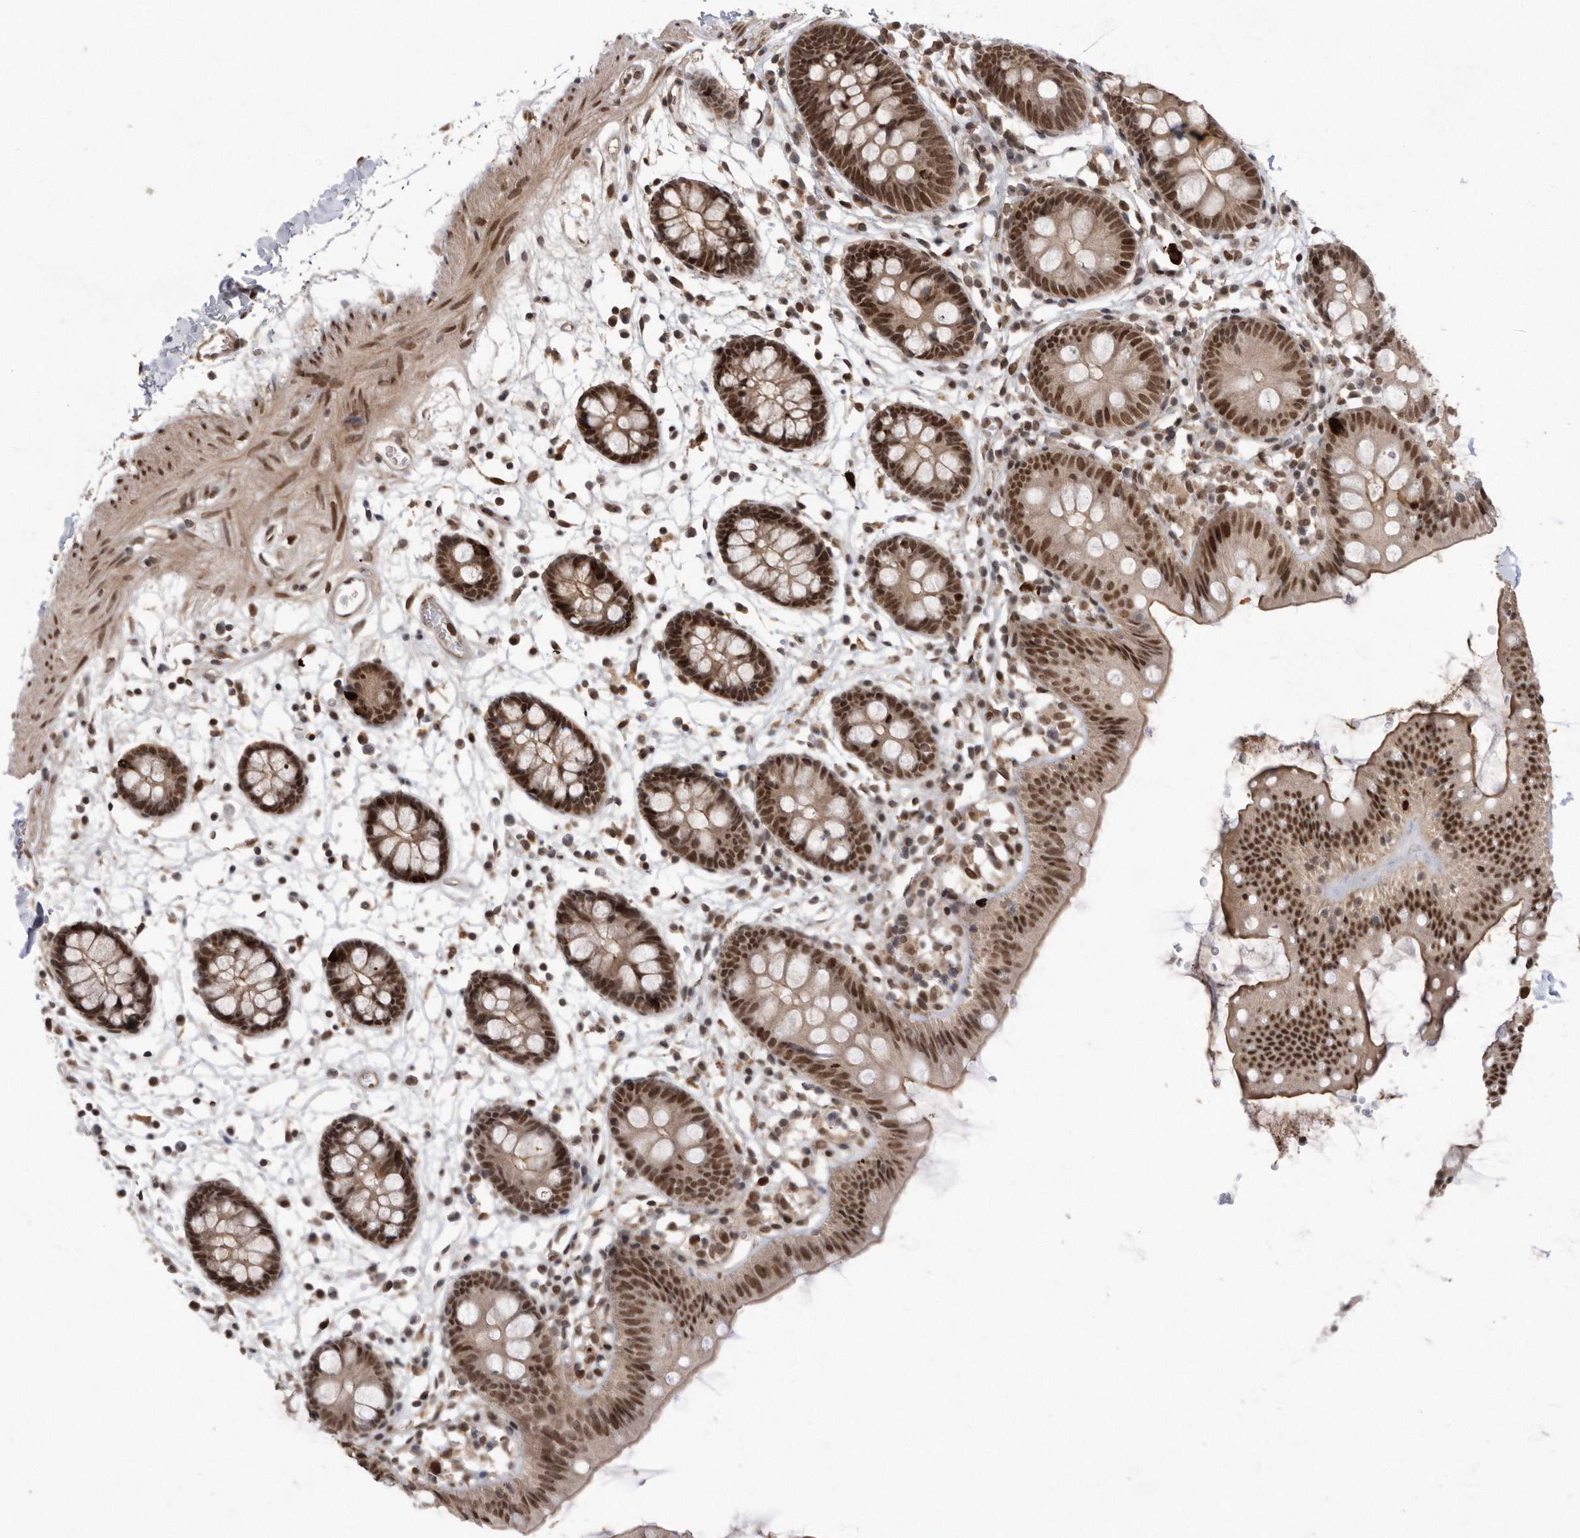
{"staining": {"intensity": "moderate", "quantity": "25%-75%", "location": "nuclear"}, "tissue": "colon", "cell_type": "Endothelial cells", "image_type": "normal", "snomed": [{"axis": "morphology", "description": "Normal tissue, NOS"}, {"axis": "topography", "description": "Colon"}], "caption": "Colon stained for a protein (brown) displays moderate nuclear positive expression in approximately 25%-75% of endothelial cells.", "gene": "TDRD3", "patient": {"sex": "male", "age": 56}}